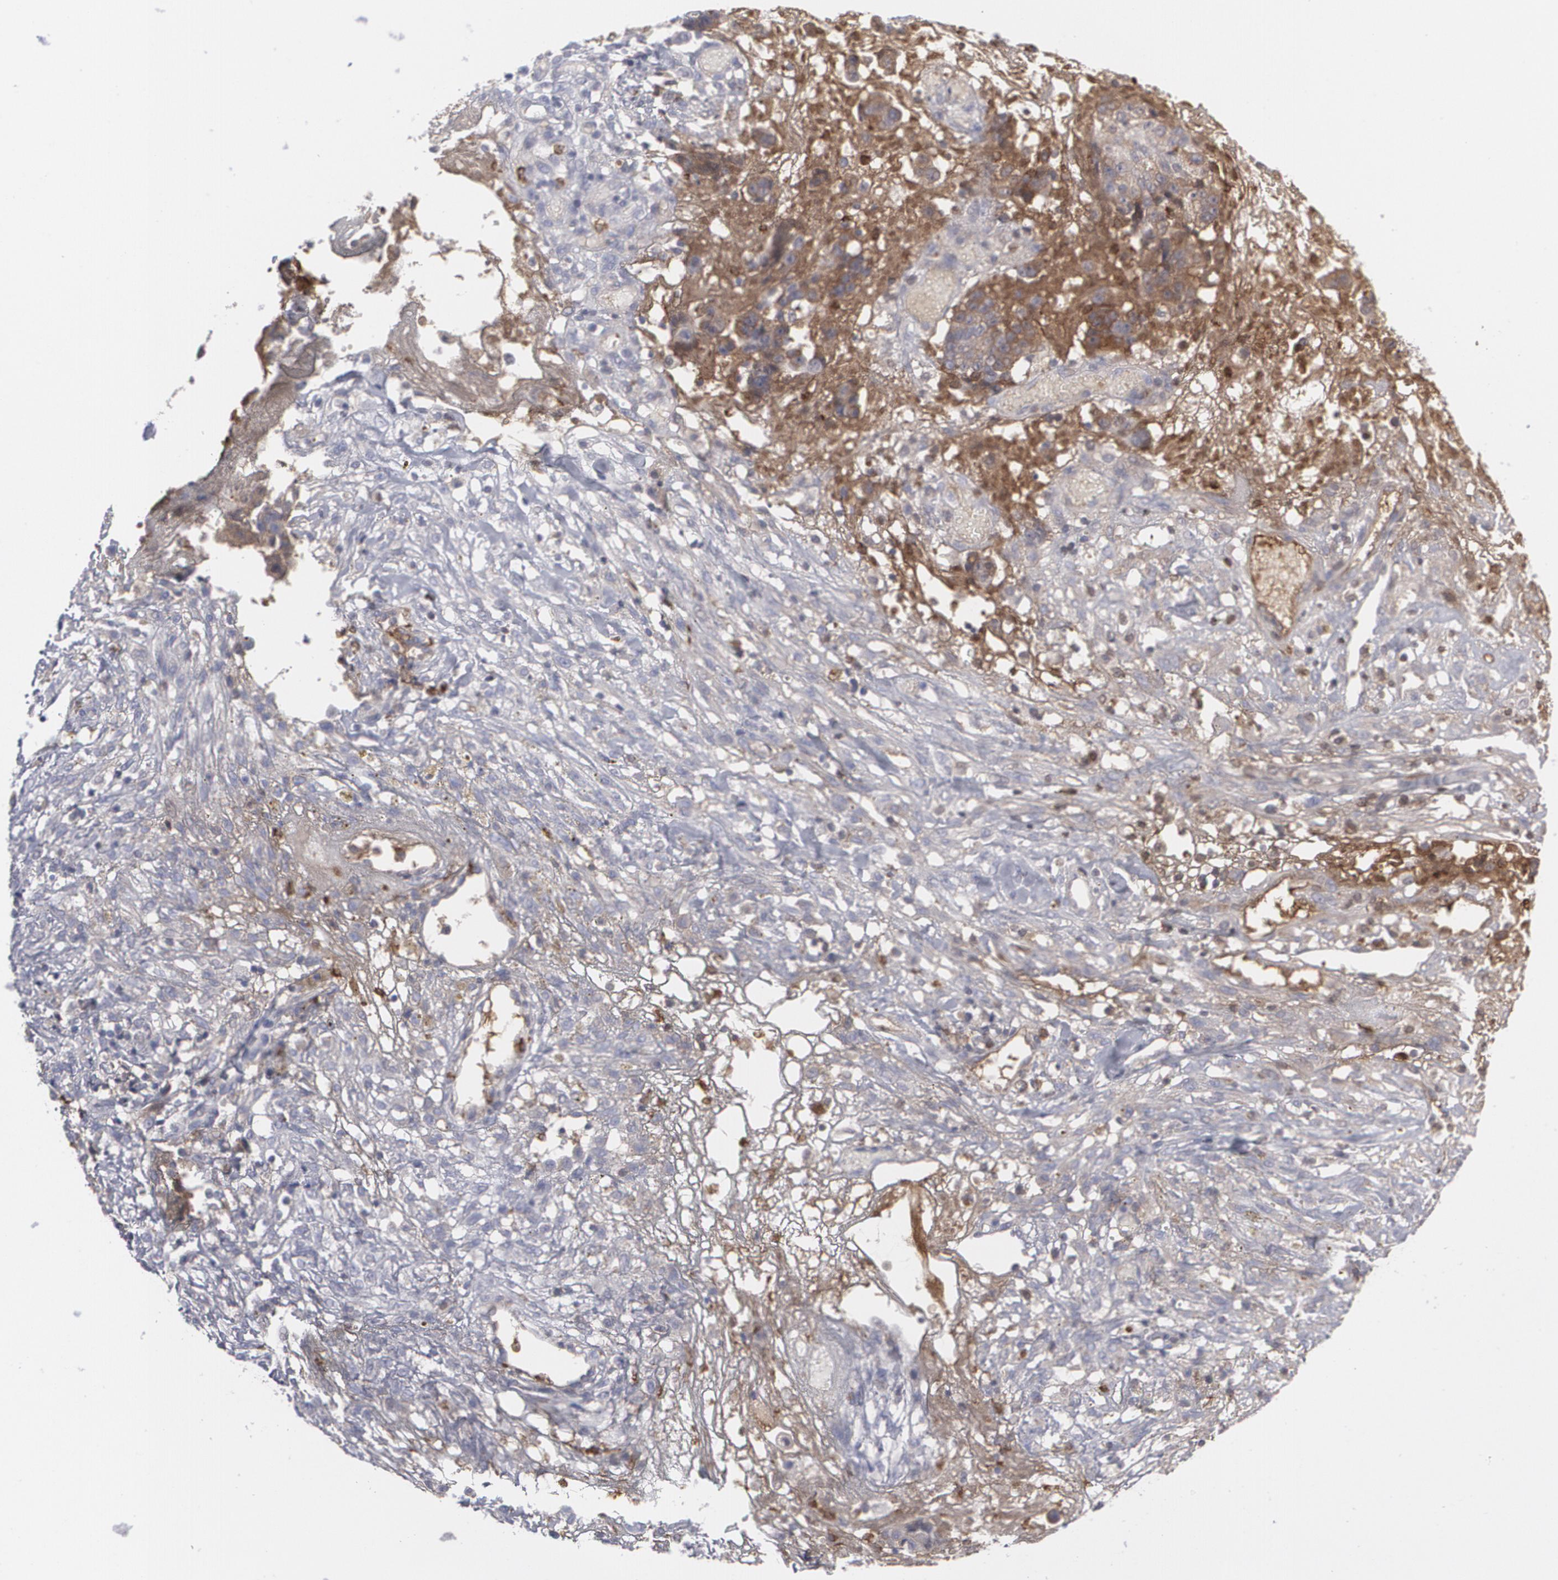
{"staining": {"intensity": "negative", "quantity": "none", "location": "none"}, "tissue": "ovarian cancer", "cell_type": "Tumor cells", "image_type": "cancer", "snomed": [{"axis": "morphology", "description": "Cystadenocarcinoma, serous, NOS"}, {"axis": "topography", "description": "Ovary"}], "caption": "This is a micrograph of immunohistochemistry (IHC) staining of ovarian serous cystadenocarcinoma, which shows no positivity in tumor cells.", "gene": "LRG1", "patient": {"sex": "female", "age": 75}}